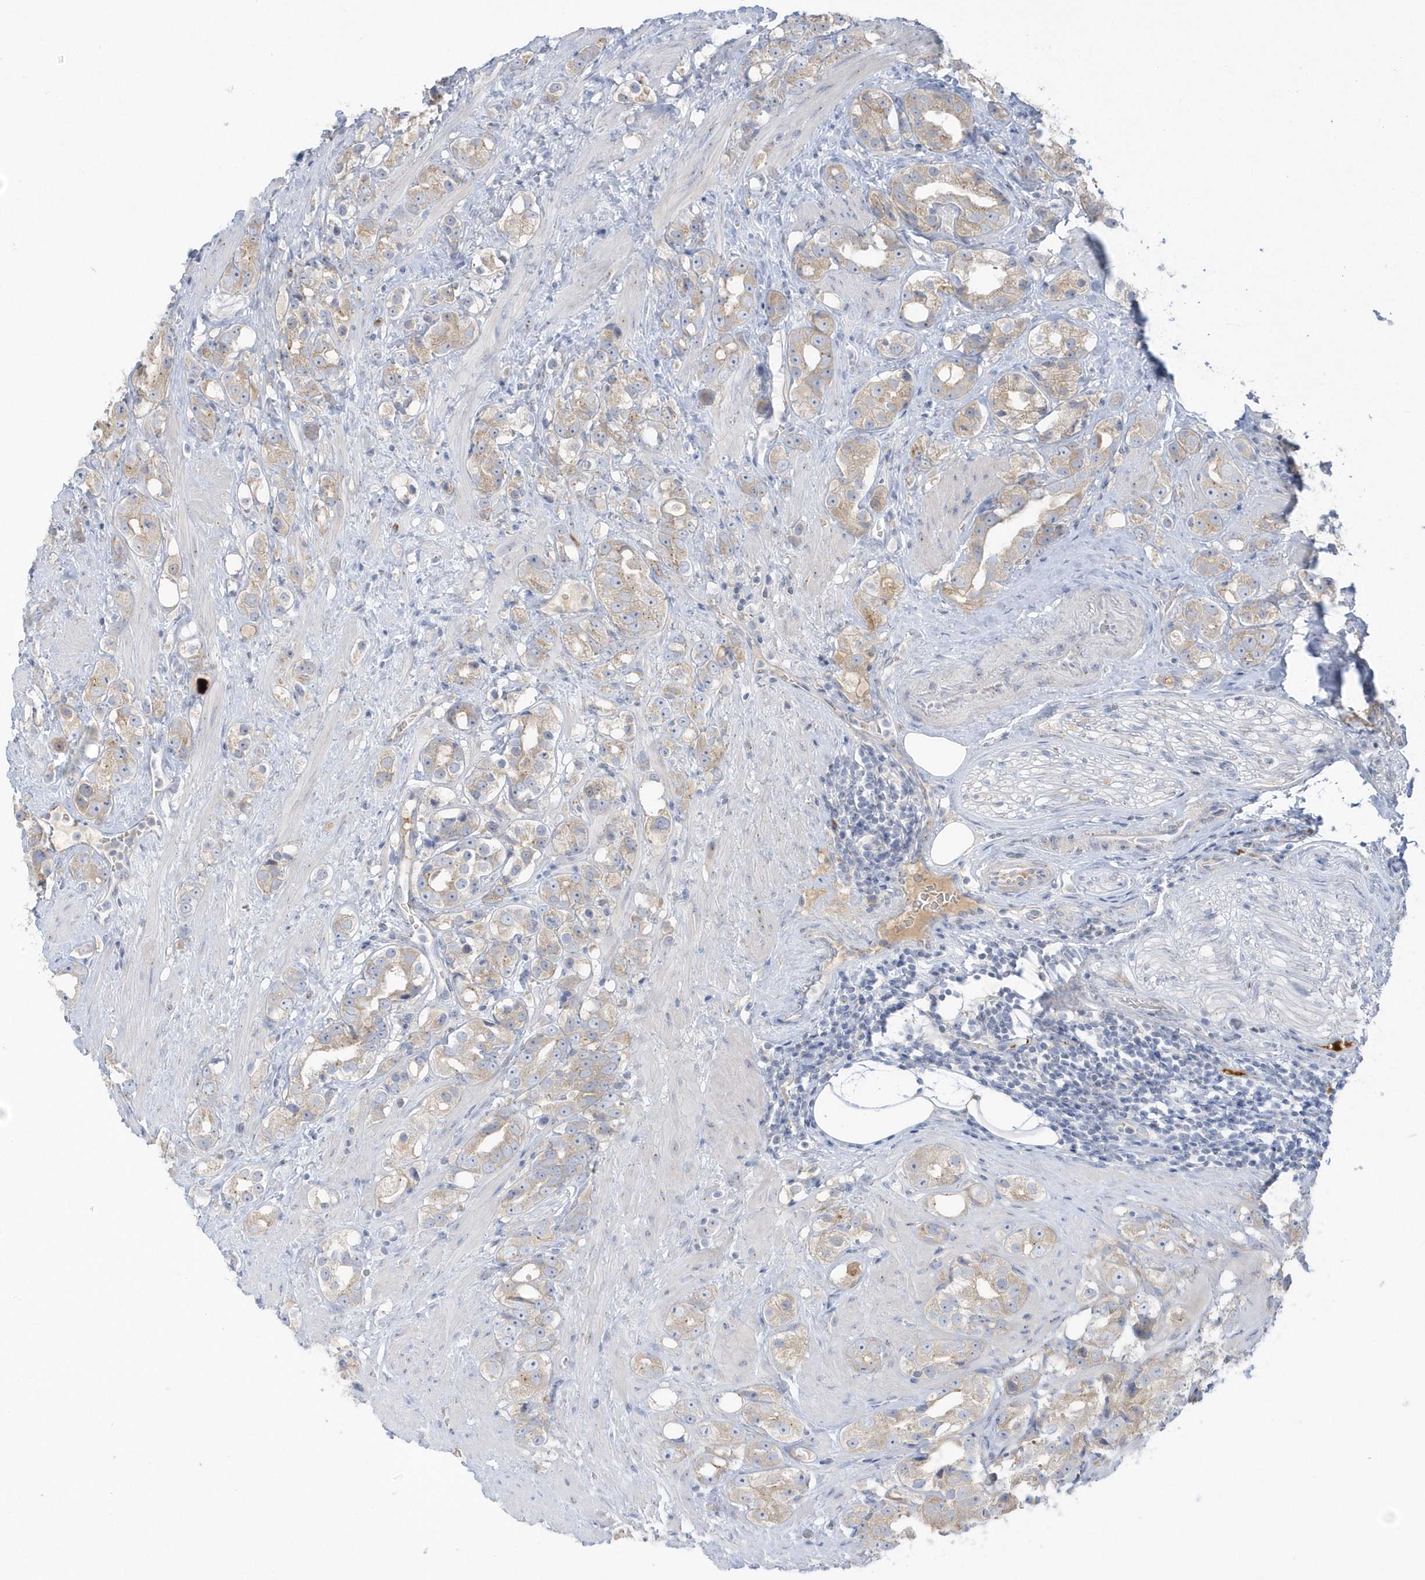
{"staining": {"intensity": "weak", "quantity": ">75%", "location": "cytoplasmic/membranous"}, "tissue": "prostate cancer", "cell_type": "Tumor cells", "image_type": "cancer", "snomed": [{"axis": "morphology", "description": "Adenocarcinoma, NOS"}, {"axis": "topography", "description": "Prostate"}], "caption": "Protein staining shows weak cytoplasmic/membranous positivity in about >75% of tumor cells in prostate cancer (adenocarcinoma).", "gene": "SEMA3D", "patient": {"sex": "male", "age": 79}}